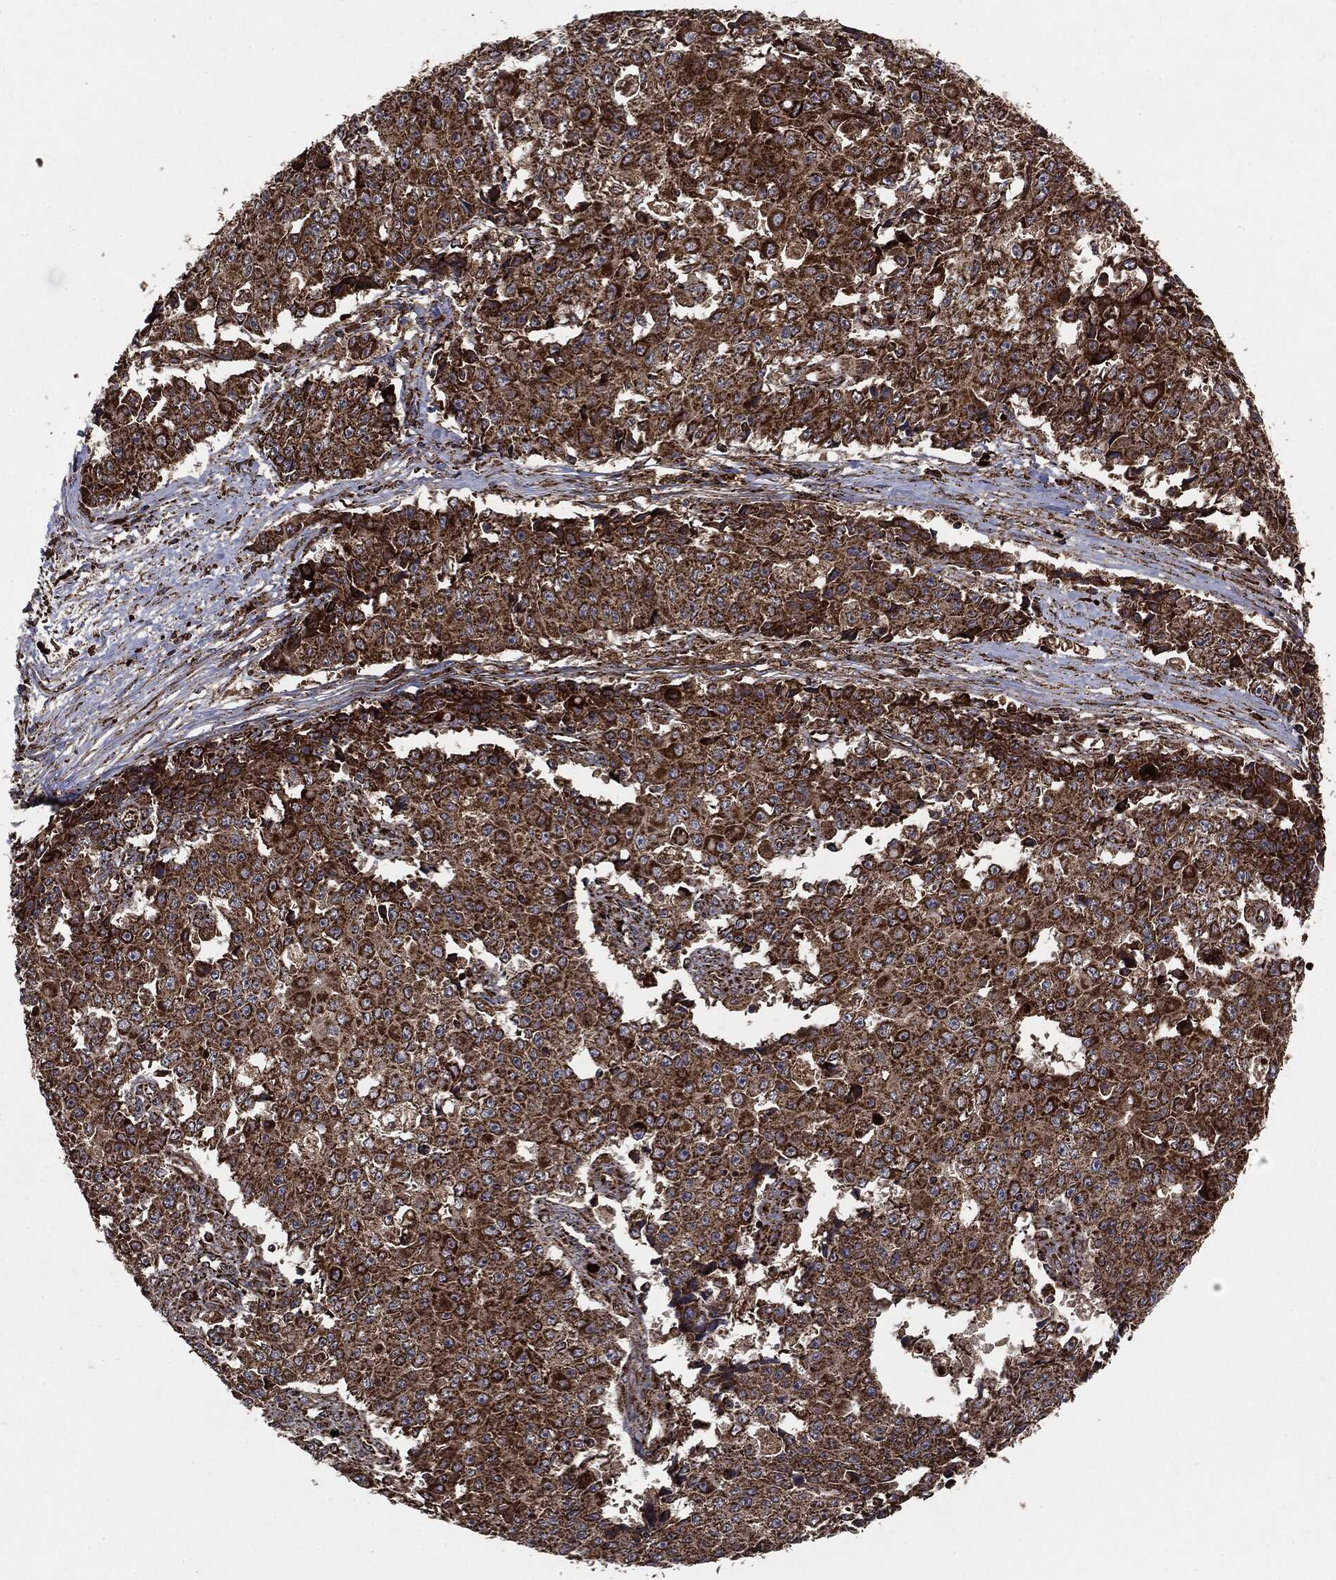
{"staining": {"intensity": "strong", "quantity": ">75%", "location": "cytoplasmic/membranous"}, "tissue": "ovarian cancer", "cell_type": "Tumor cells", "image_type": "cancer", "snomed": [{"axis": "morphology", "description": "Carcinoma, endometroid"}, {"axis": "topography", "description": "Ovary"}], "caption": "A brown stain labels strong cytoplasmic/membranous staining of a protein in ovarian cancer (endometroid carcinoma) tumor cells.", "gene": "MAP2K1", "patient": {"sex": "female", "age": 42}}